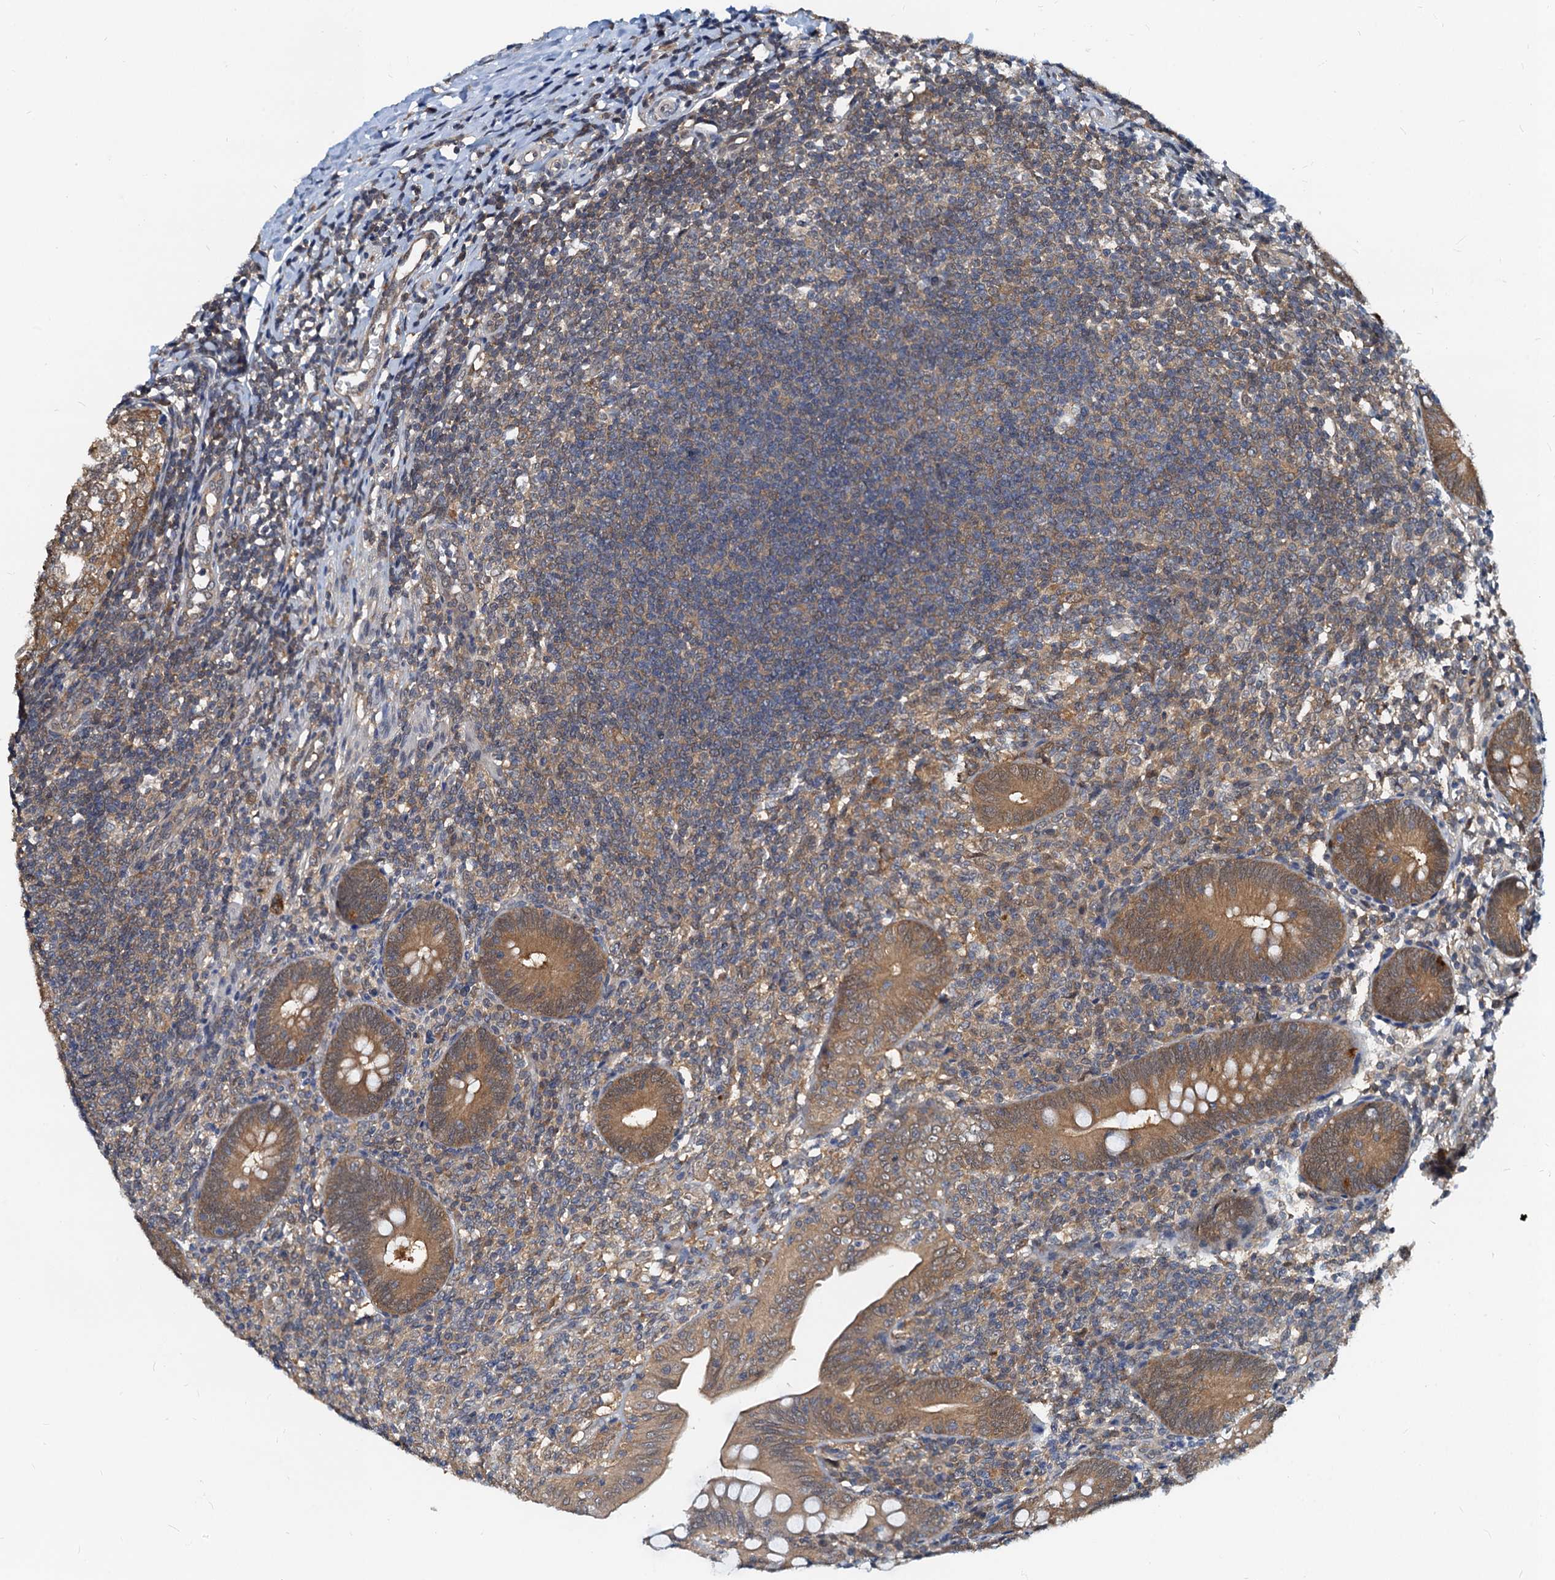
{"staining": {"intensity": "moderate", "quantity": ">75%", "location": "cytoplasmic/membranous"}, "tissue": "appendix", "cell_type": "Glandular cells", "image_type": "normal", "snomed": [{"axis": "morphology", "description": "Normal tissue, NOS"}, {"axis": "topography", "description": "Appendix"}], "caption": "The histopathology image demonstrates staining of unremarkable appendix, revealing moderate cytoplasmic/membranous protein staining (brown color) within glandular cells.", "gene": "PTGES3", "patient": {"sex": "male", "age": 14}}